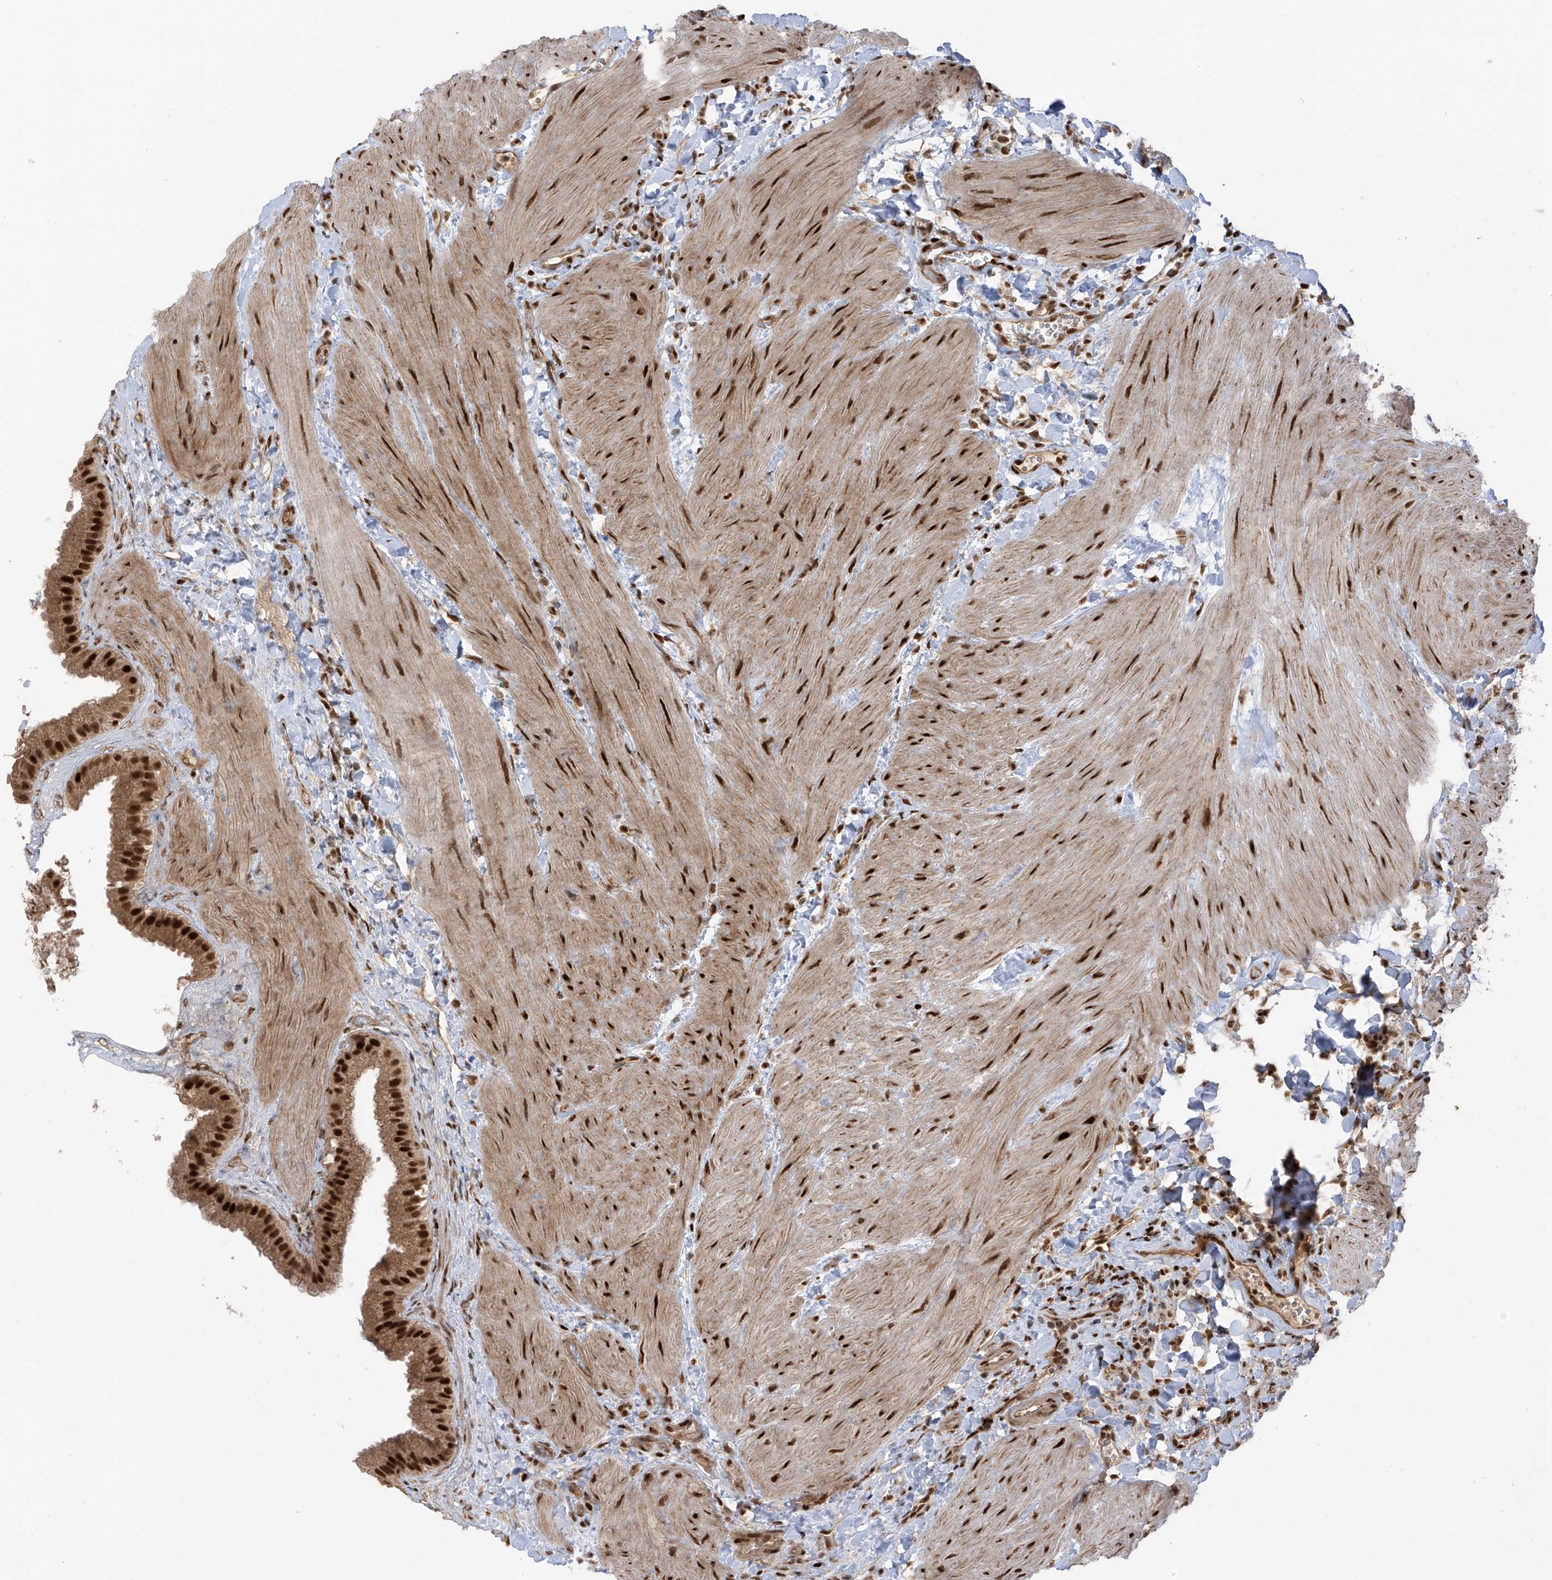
{"staining": {"intensity": "strong", "quantity": ">75%", "location": "cytoplasmic/membranous,nuclear"}, "tissue": "gallbladder", "cell_type": "Glandular cells", "image_type": "normal", "snomed": [{"axis": "morphology", "description": "Normal tissue, NOS"}, {"axis": "topography", "description": "Gallbladder"}], "caption": "Human gallbladder stained with a brown dye shows strong cytoplasmic/membranous,nuclear positive staining in approximately >75% of glandular cells.", "gene": "ARHGEF3", "patient": {"sex": "male", "age": 55}}